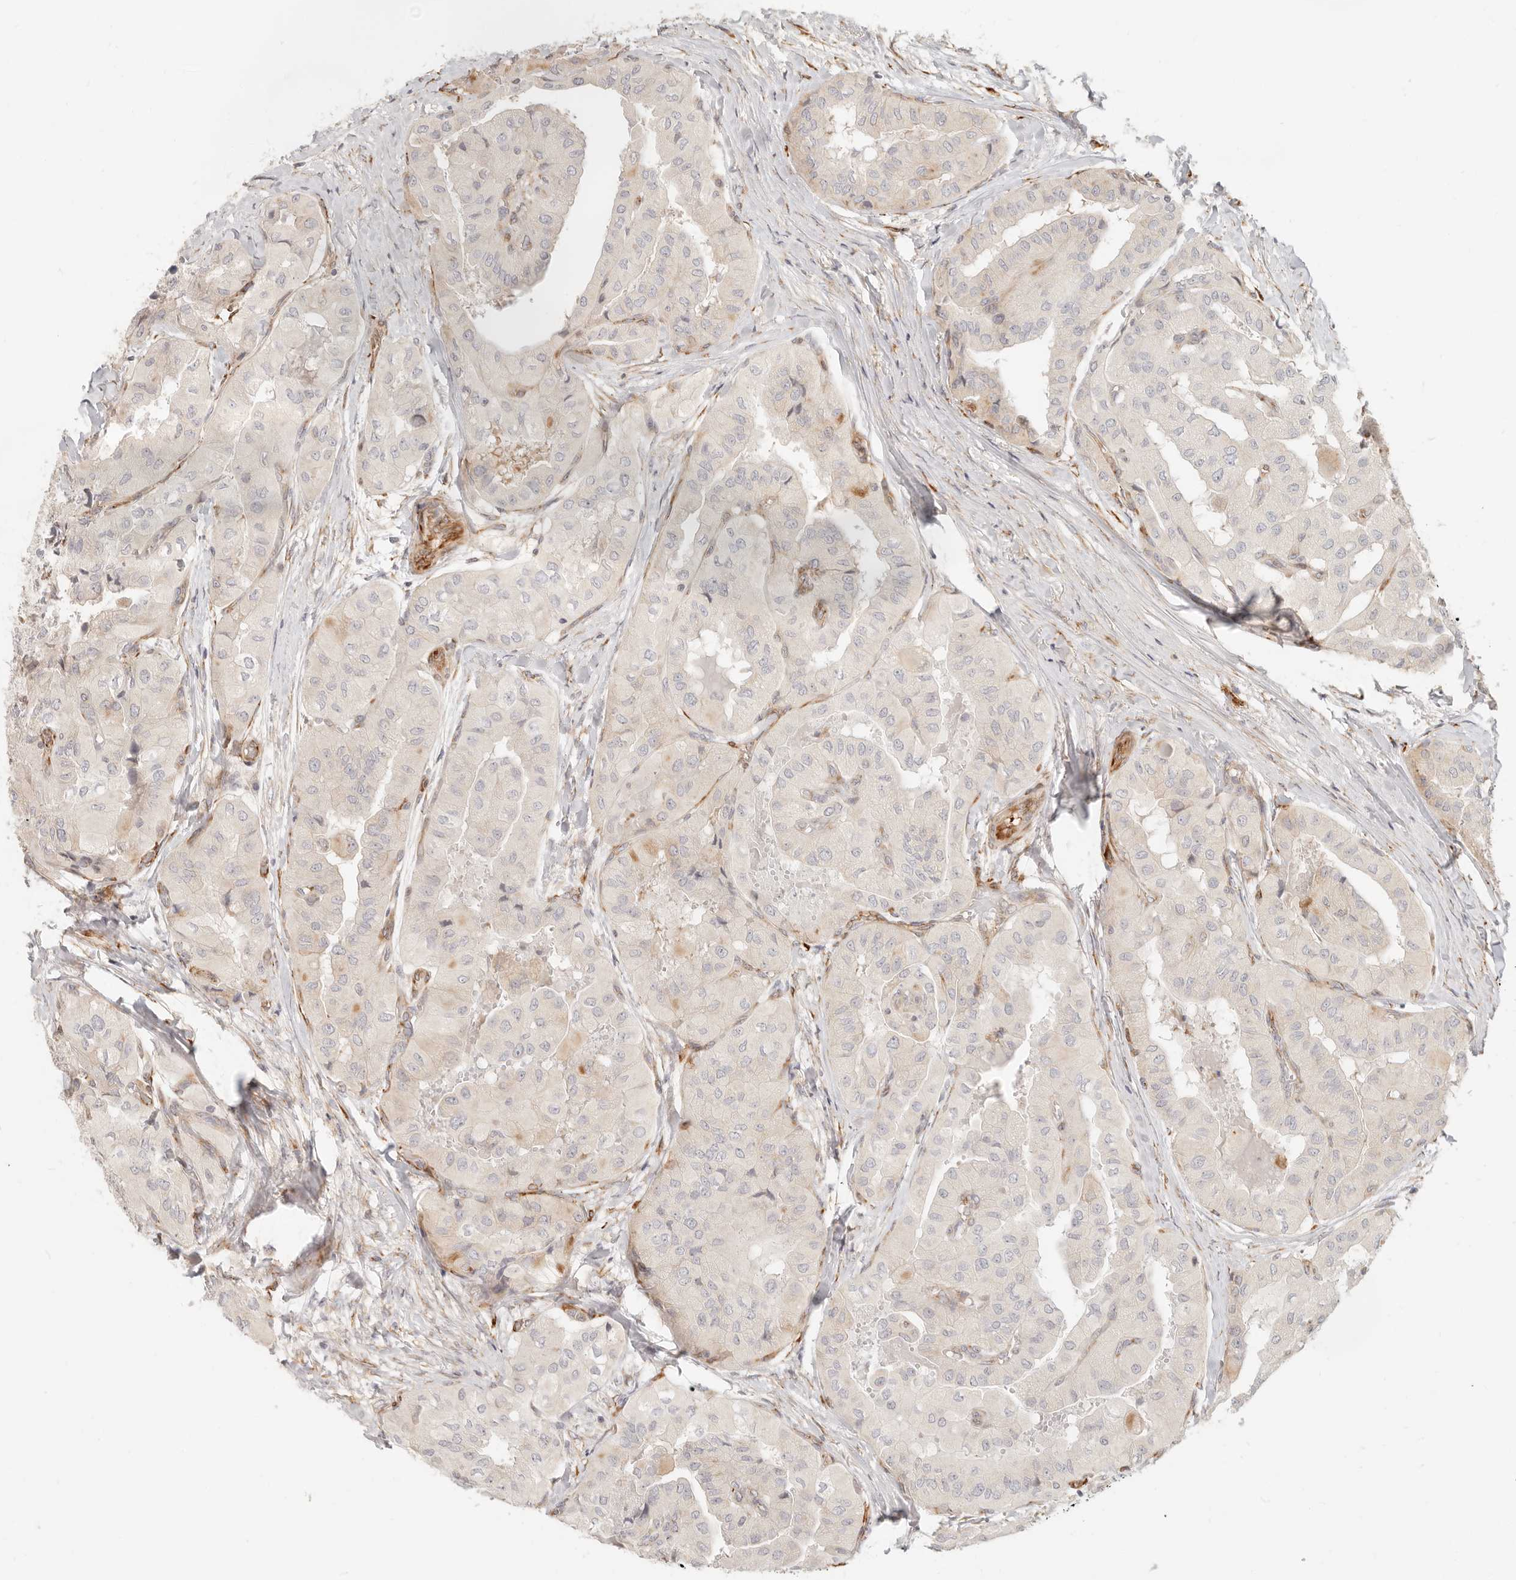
{"staining": {"intensity": "weak", "quantity": "<25%", "location": "cytoplasmic/membranous"}, "tissue": "thyroid cancer", "cell_type": "Tumor cells", "image_type": "cancer", "snomed": [{"axis": "morphology", "description": "Papillary adenocarcinoma, NOS"}, {"axis": "topography", "description": "Thyroid gland"}], "caption": "Protein analysis of papillary adenocarcinoma (thyroid) shows no significant positivity in tumor cells.", "gene": "SASS6", "patient": {"sex": "female", "age": 59}}